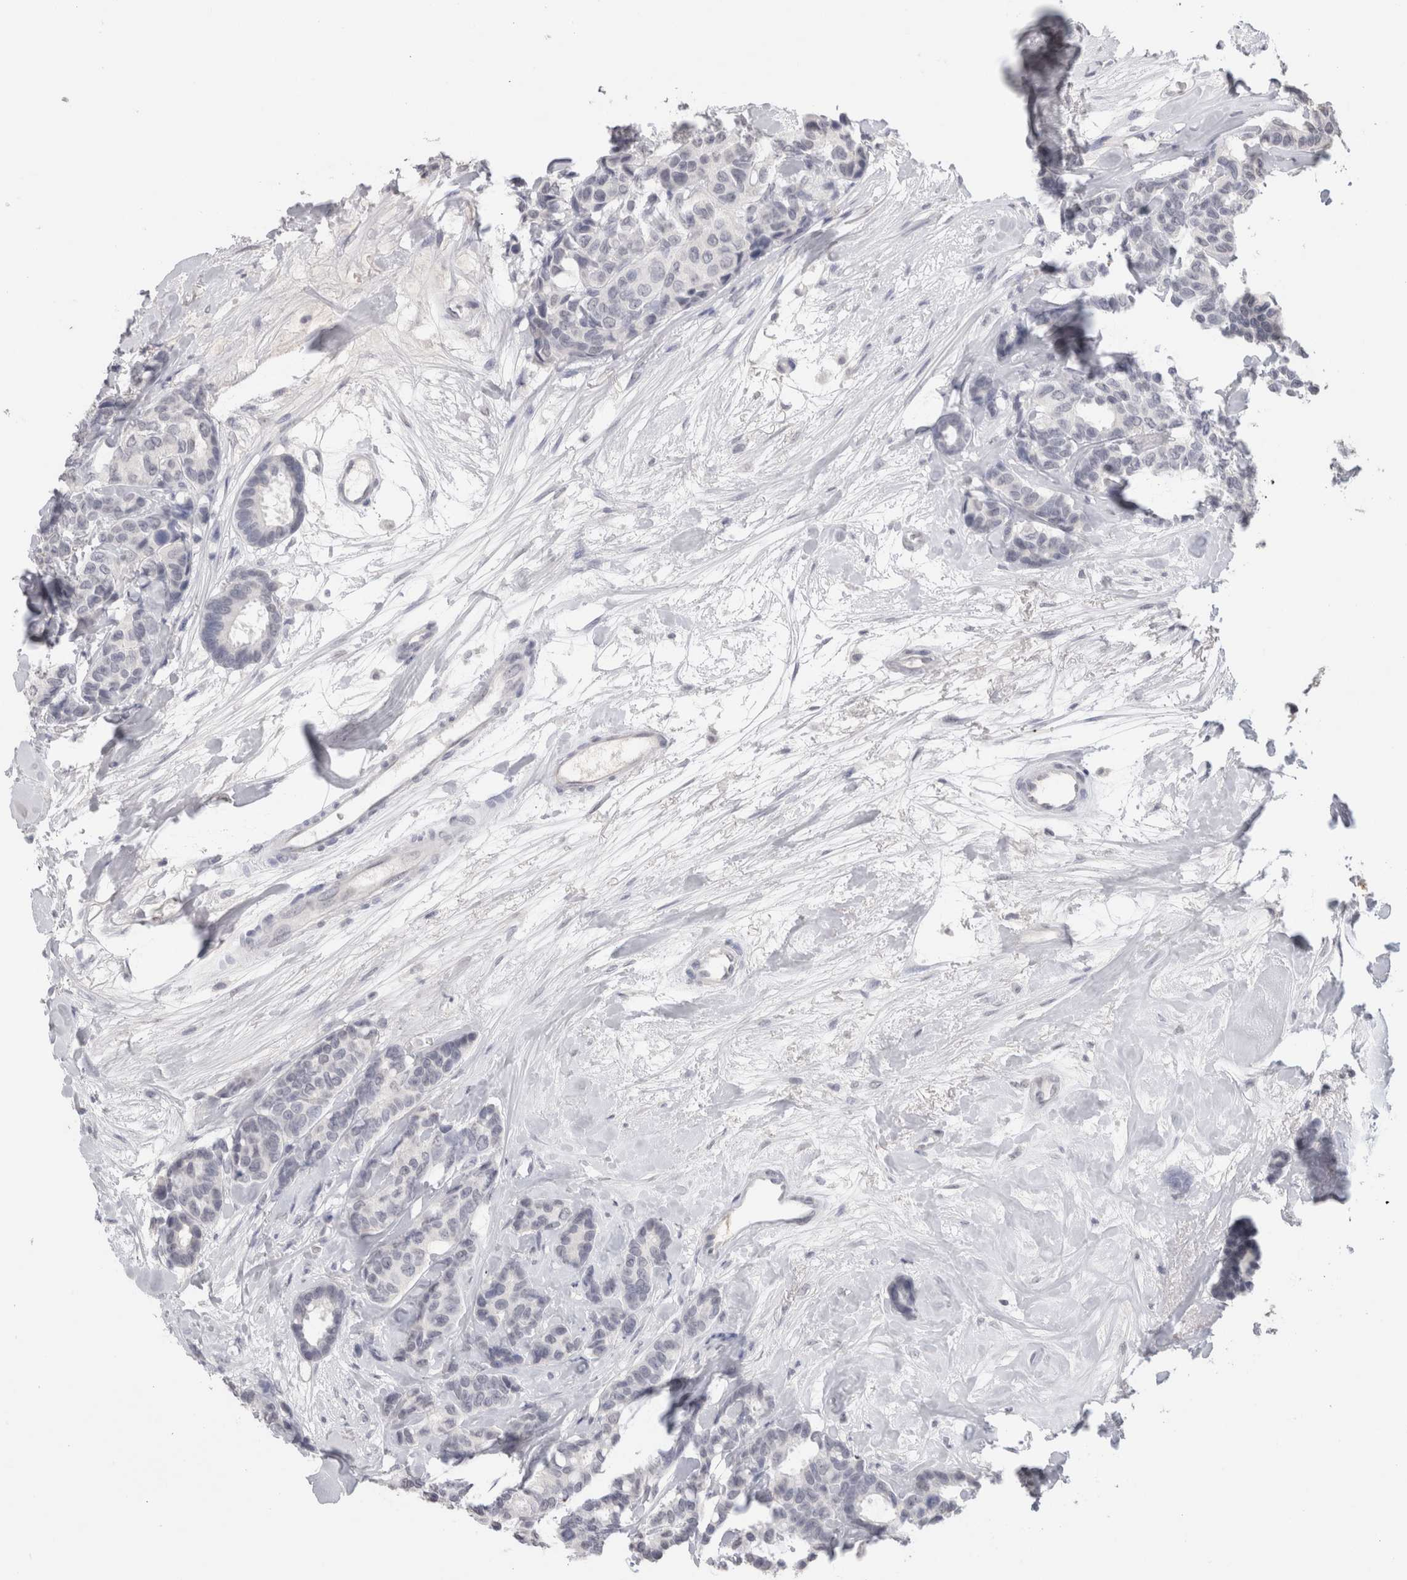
{"staining": {"intensity": "negative", "quantity": "none", "location": "none"}, "tissue": "breast cancer", "cell_type": "Tumor cells", "image_type": "cancer", "snomed": [{"axis": "morphology", "description": "Duct carcinoma"}, {"axis": "topography", "description": "Breast"}], "caption": "This micrograph is of breast intraductal carcinoma stained with IHC to label a protein in brown with the nuclei are counter-stained blue. There is no expression in tumor cells.", "gene": "CADM3", "patient": {"sex": "female", "age": 87}}